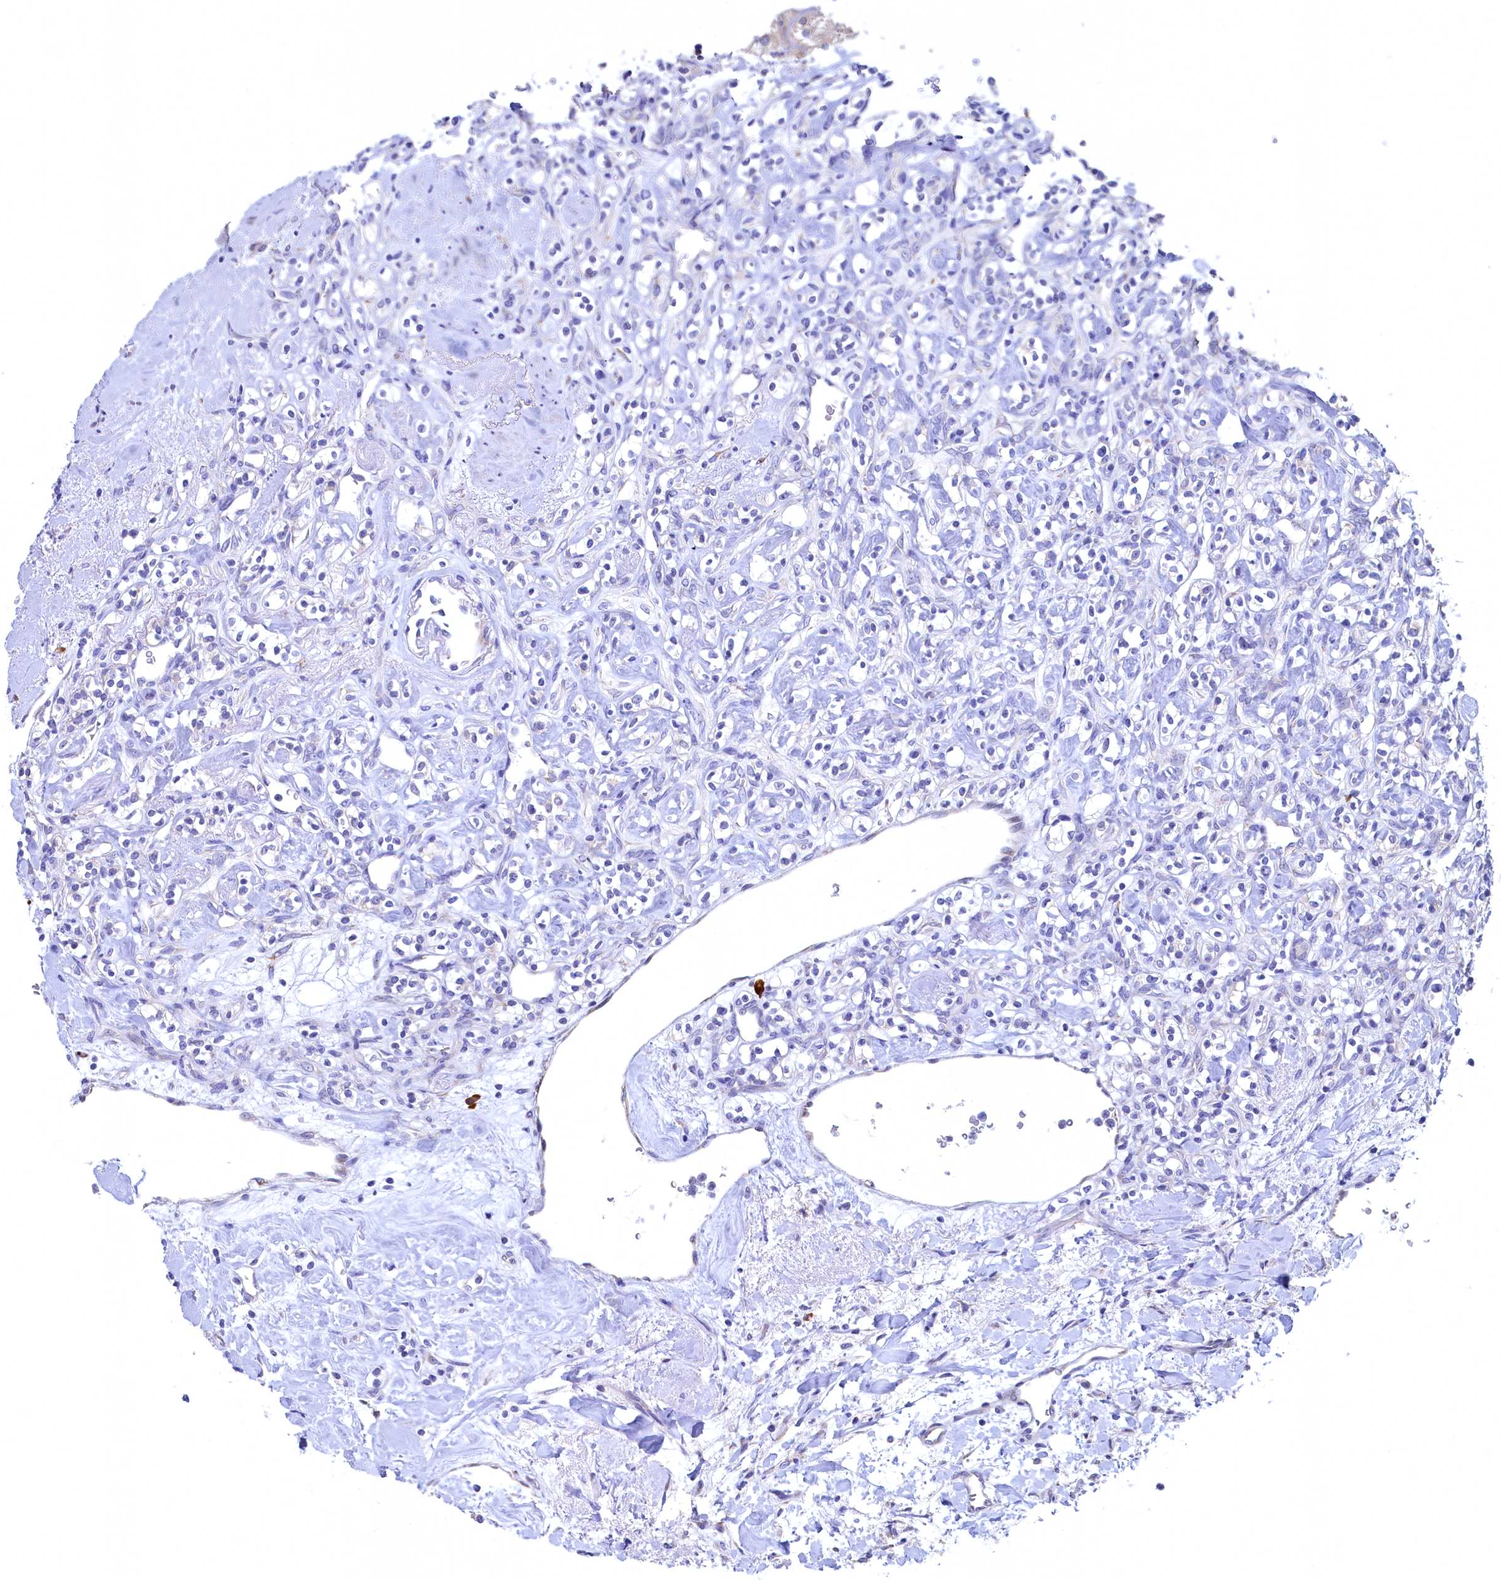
{"staining": {"intensity": "negative", "quantity": "none", "location": "none"}, "tissue": "renal cancer", "cell_type": "Tumor cells", "image_type": "cancer", "snomed": [{"axis": "morphology", "description": "Adenocarcinoma, NOS"}, {"axis": "topography", "description": "Kidney"}], "caption": "Immunohistochemical staining of human renal adenocarcinoma displays no significant positivity in tumor cells.", "gene": "CBLIF", "patient": {"sex": "male", "age": 77}}